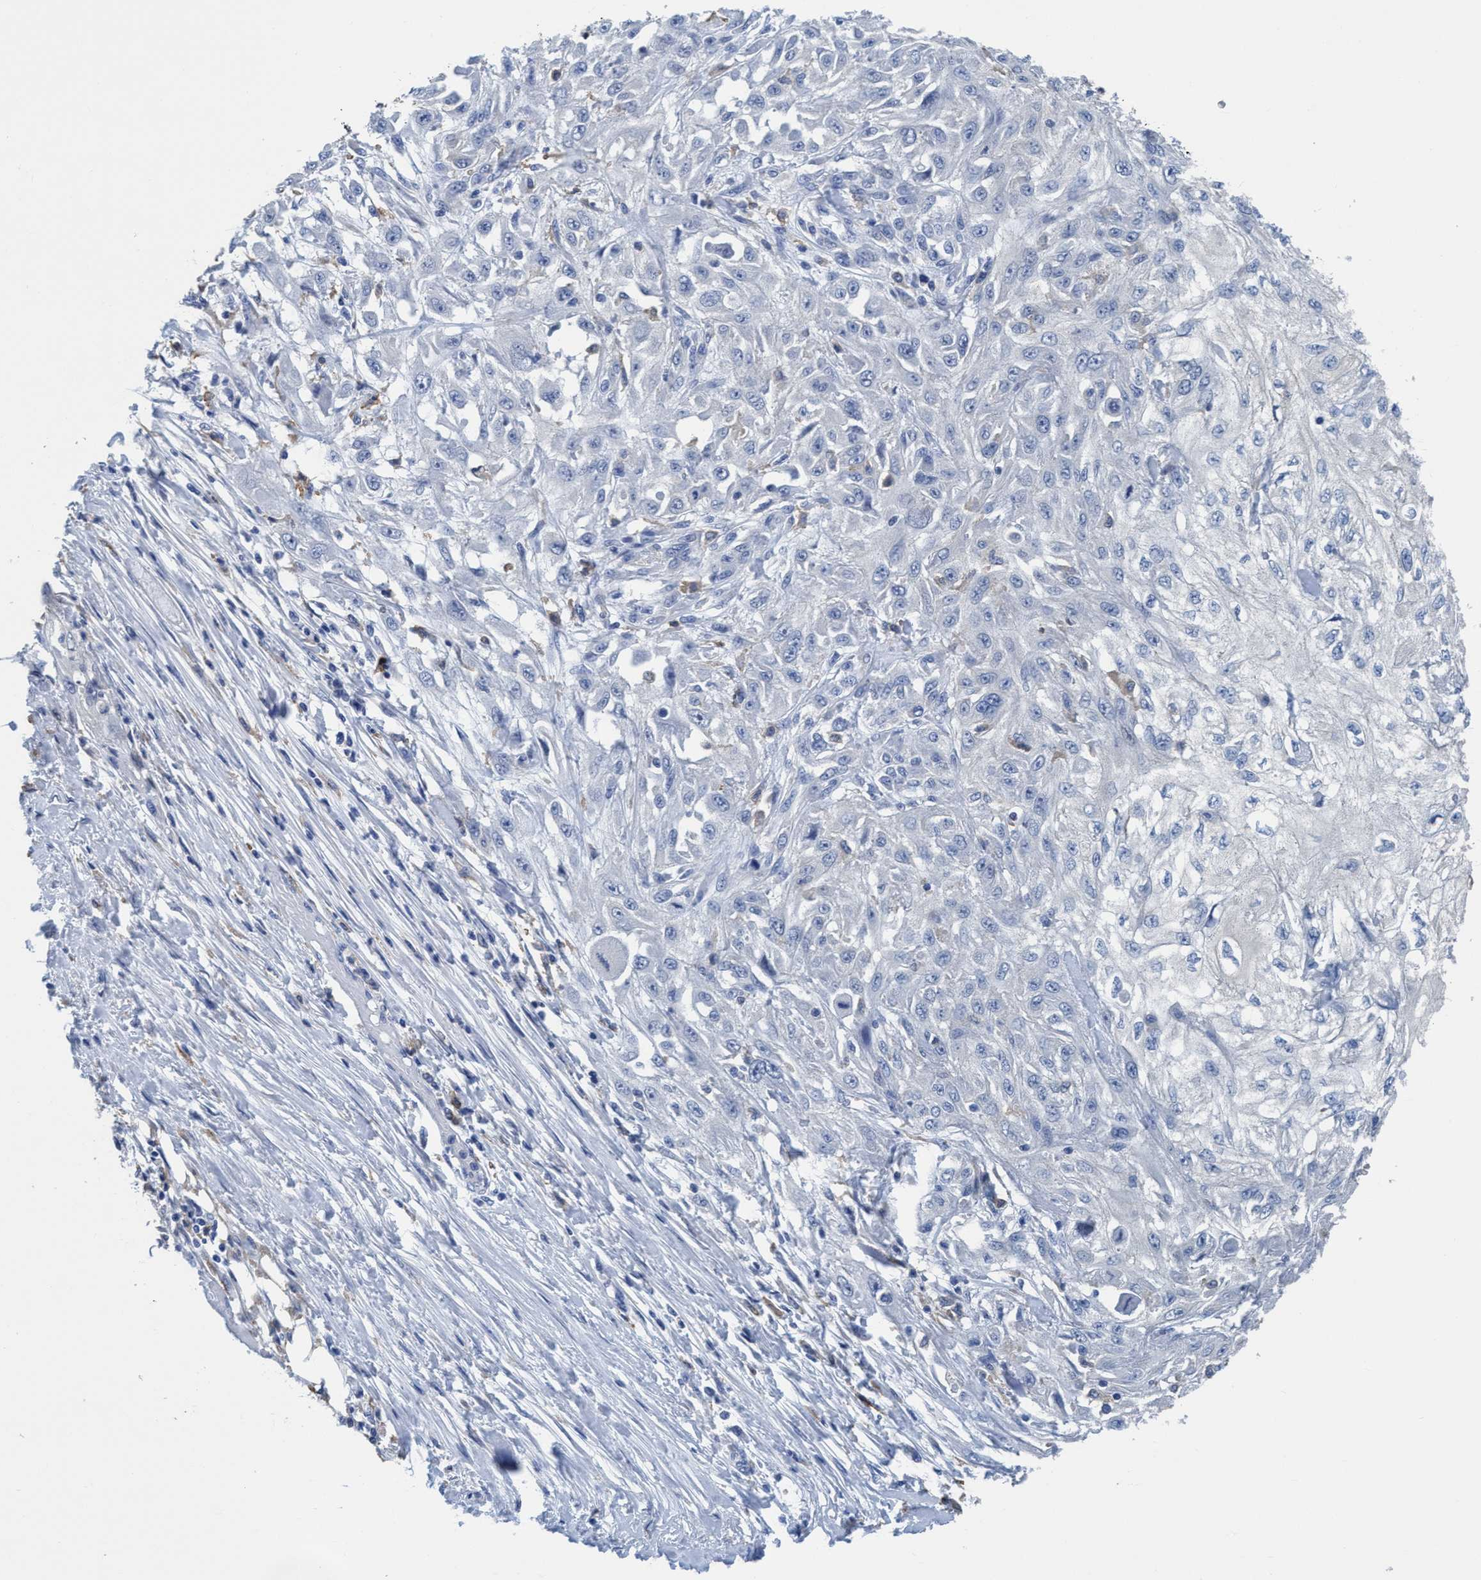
{"staining": {"intensity": "negative", "quantity": "none", "location": "none"}, "tissue": "skin cancer", "cell_type": "Tumor cells", "image_type": "cancer", "snomed": [{"axis": "morphology", "description": "Squamous cell carcinoma, NOS"}, {"axis": "morphology", "description": "Squamous cell carcinoma, metastatic, NOS"}, {"axis": "topography", "description": "Skin"}, {"axis": "topography", "description": "Lymph node"}], "caption": "The immunohistochemistry micrograph has no significant expression in tumor cells of skin cancer (metastatic squamous cell carcinoma) tissue. (DAB (3,3'-diaminobenzidine) IHC, high magnification).", "gene": "DNAI1", "patient": {"sex": "male", "age": 75}}